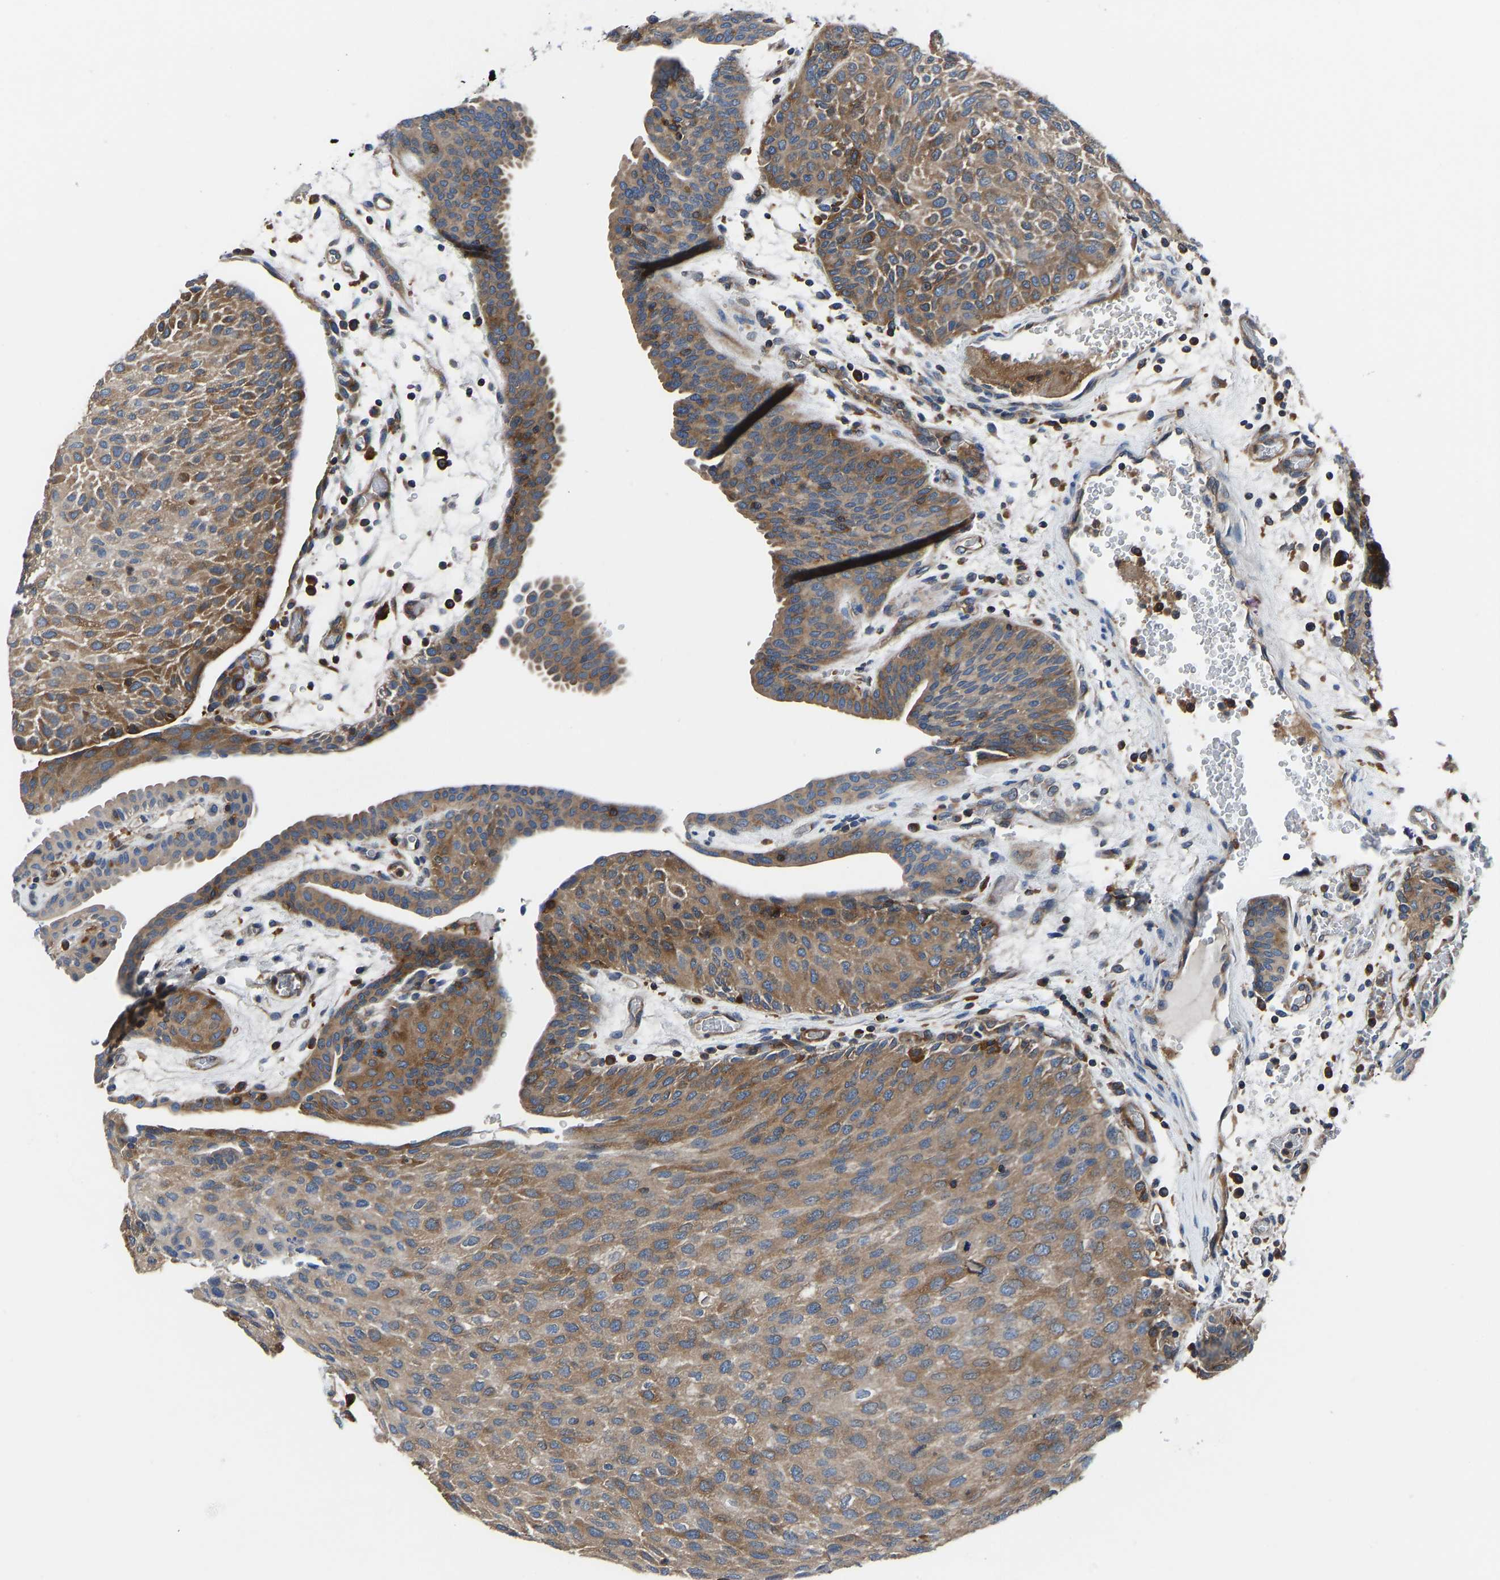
{"staining": {"intensity": "moderate", "quantity": ">75%", "location": "cytoplasmic/membranous"}, "tissue": "urothelial cancer", "cell_type": "Tumor cells", "image_type": "cancer", "snomed": [{"axis": "morphology", "description": "Urothelial carcinoma, Low grade"}, {"axis": "morphology", "description": "Urothelial carcinoma, High grade"}, {"axis": "topography", "description": "Urinary bladder"}], "caption": "This is an image of immunohistochemistry staining of urothelial cancer, which shows moderate staining in the cytoplasmic/membranous of tumor cells.", "gene": "PRKAR1A", "patient": {"sex": "male", "age": 35}}